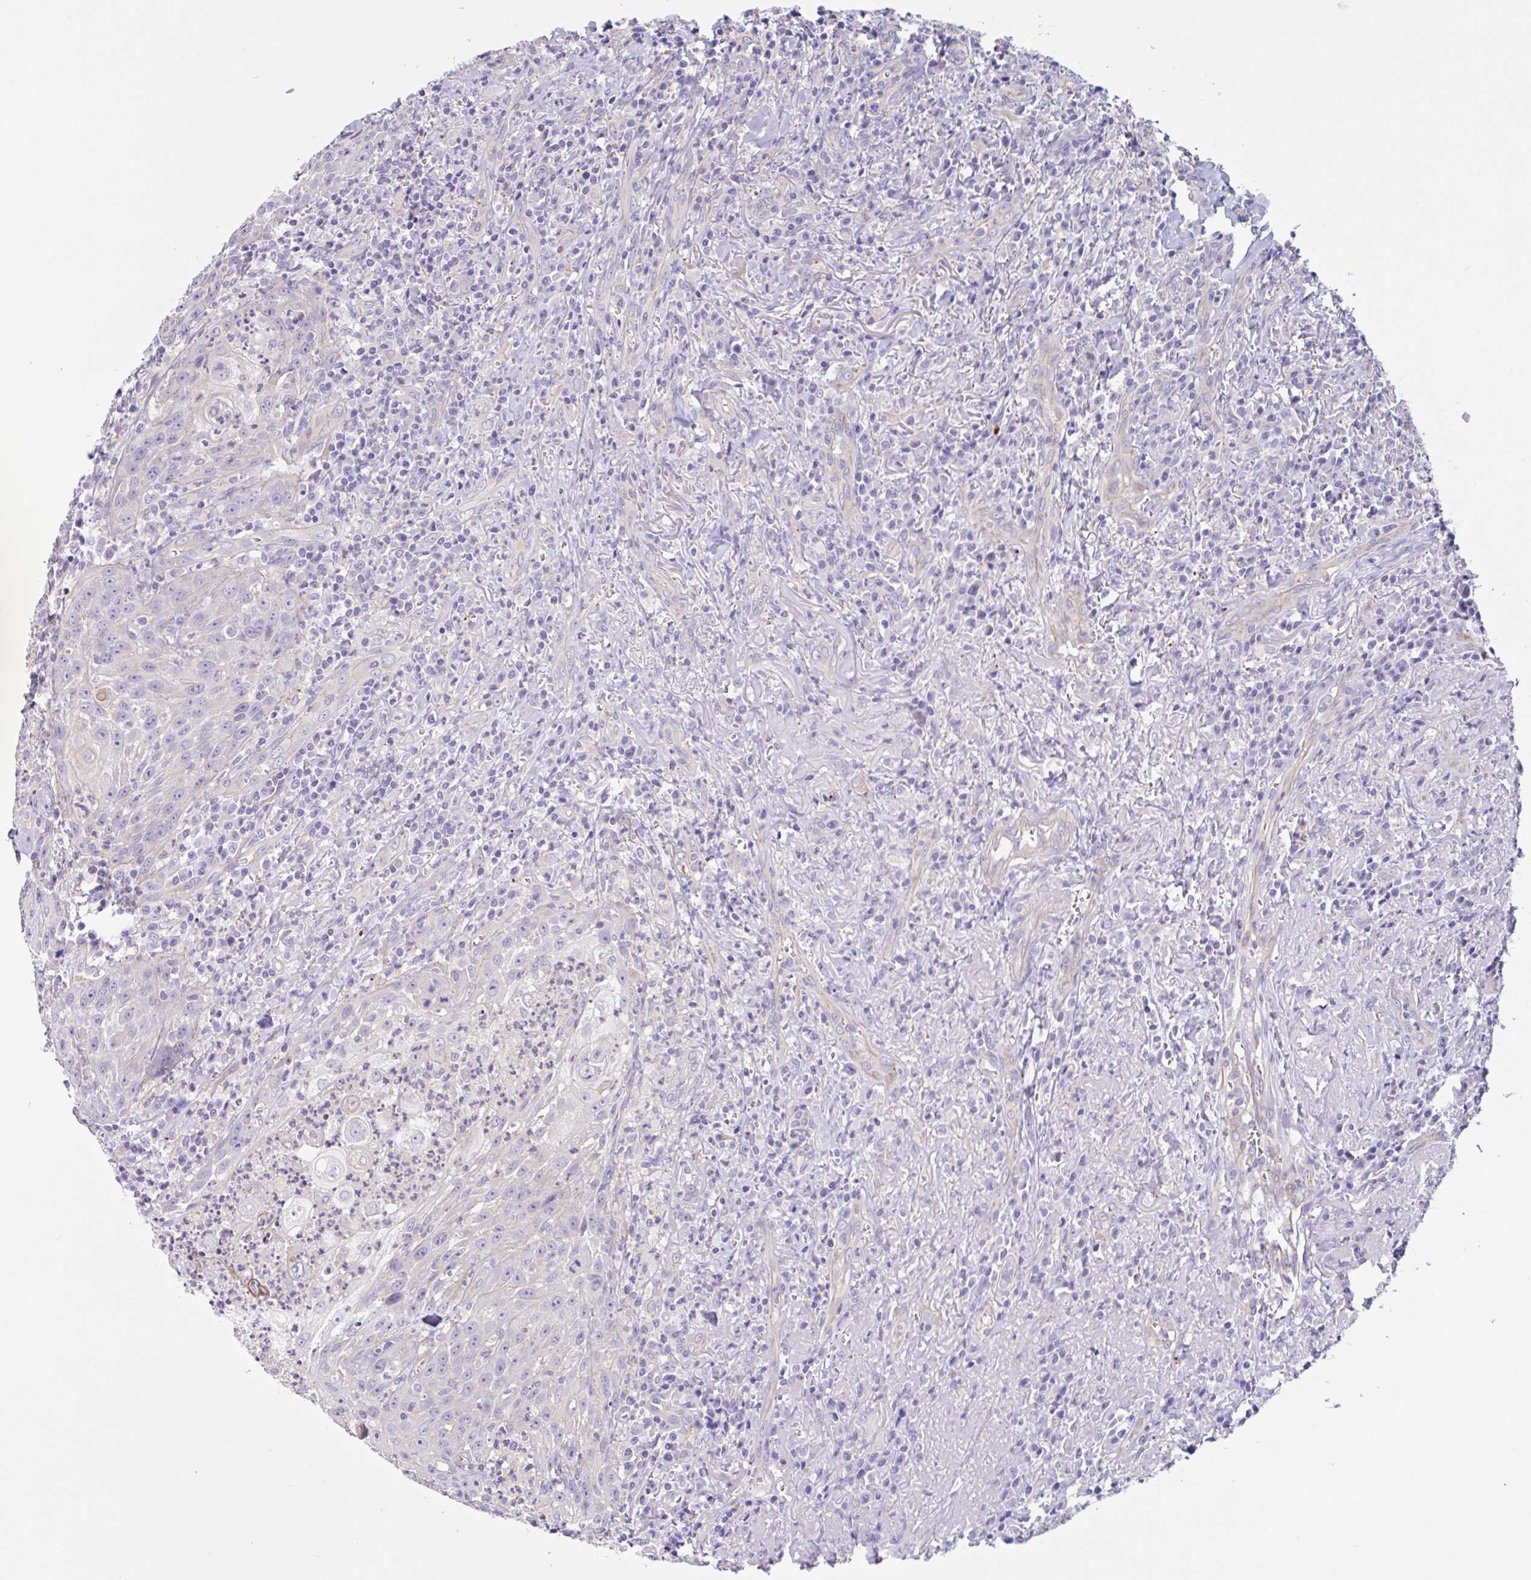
{"staining": {"intensity": "negative", "quantity": "none", "location": "none"}, "tissue": "head and neck cancer", "cell_type": "Tumor cells", "image_type": "cancer", "snomed": [{"axis": "morphology", "description": "Normal tissue, NOS"}, {"axis": "morphology", "description": "Squamous cell carcinoma, NOS"}, {"axis": "topography", "description": "Oral tissue"}, {"axis": "topography", "description": "Head-Neck"}], "caption": "This is a micrograph of immunohistochemistry (IHC) staining of head and neck squamous cell carcinoma, which shows no positivity in tumor cells.", "gene": "LENG9", "patient": {"sex": "female", "age": 70}}